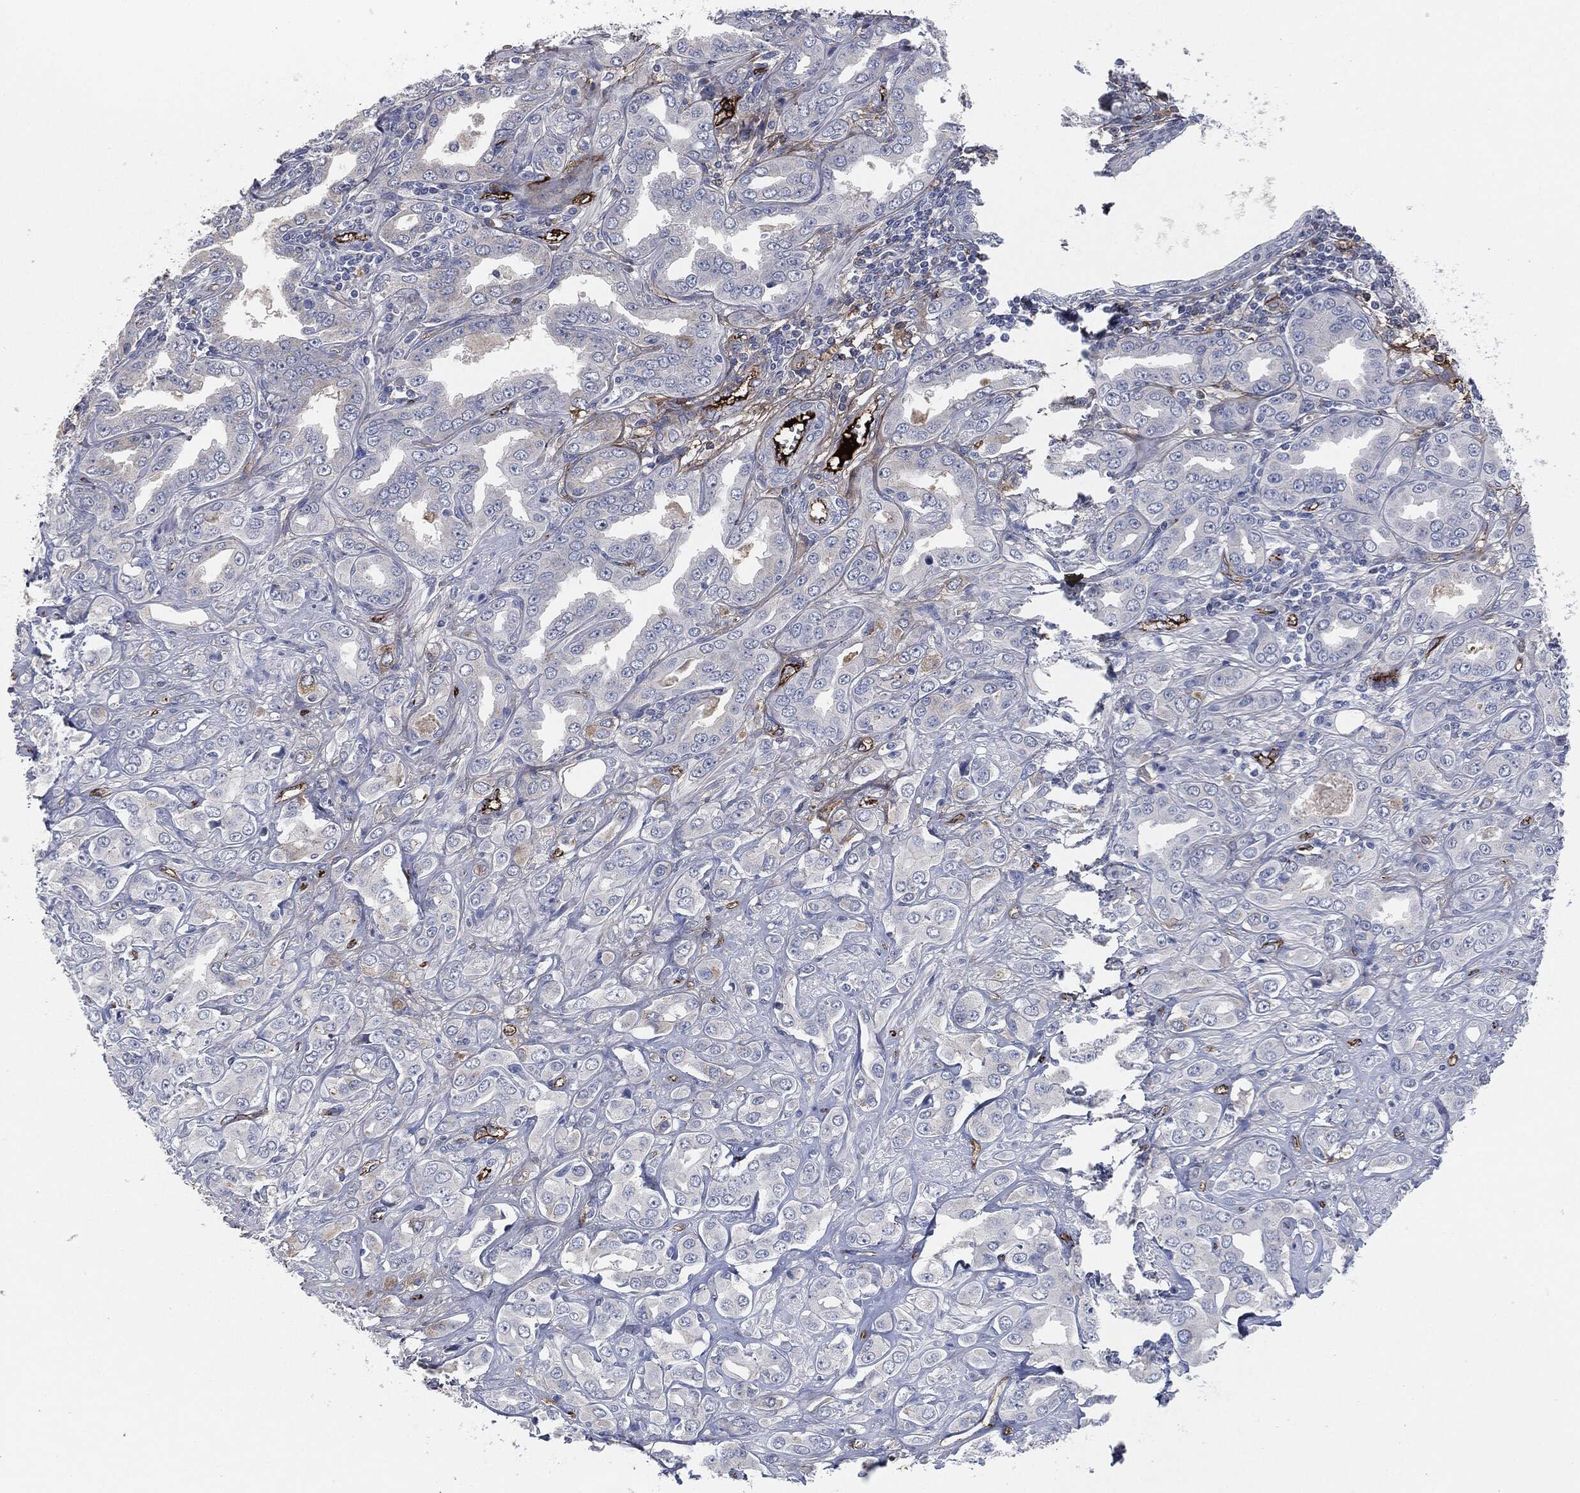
{"staining": {"intensity": "negative", "quantity": "none", "location": "none"}, "tissue": "prostate cancer", "cell_type": "Tumor cells", "image_type": "cancer", "snomed": [{"axis": "morphology", "description": "Adenocarcinoma, NOS"}, {"axis": "topography", "description": "Prostate and seminal vesicle, NOS"}, {"axis": "topography", "description": "Prostate"}], "caption": "Immunohistochemical staining of human adenocarcinoma (prostate) displays no significant expression in tumor cells.", "gene": "APOB", "patient": {"sex": "male", "age": 69}}